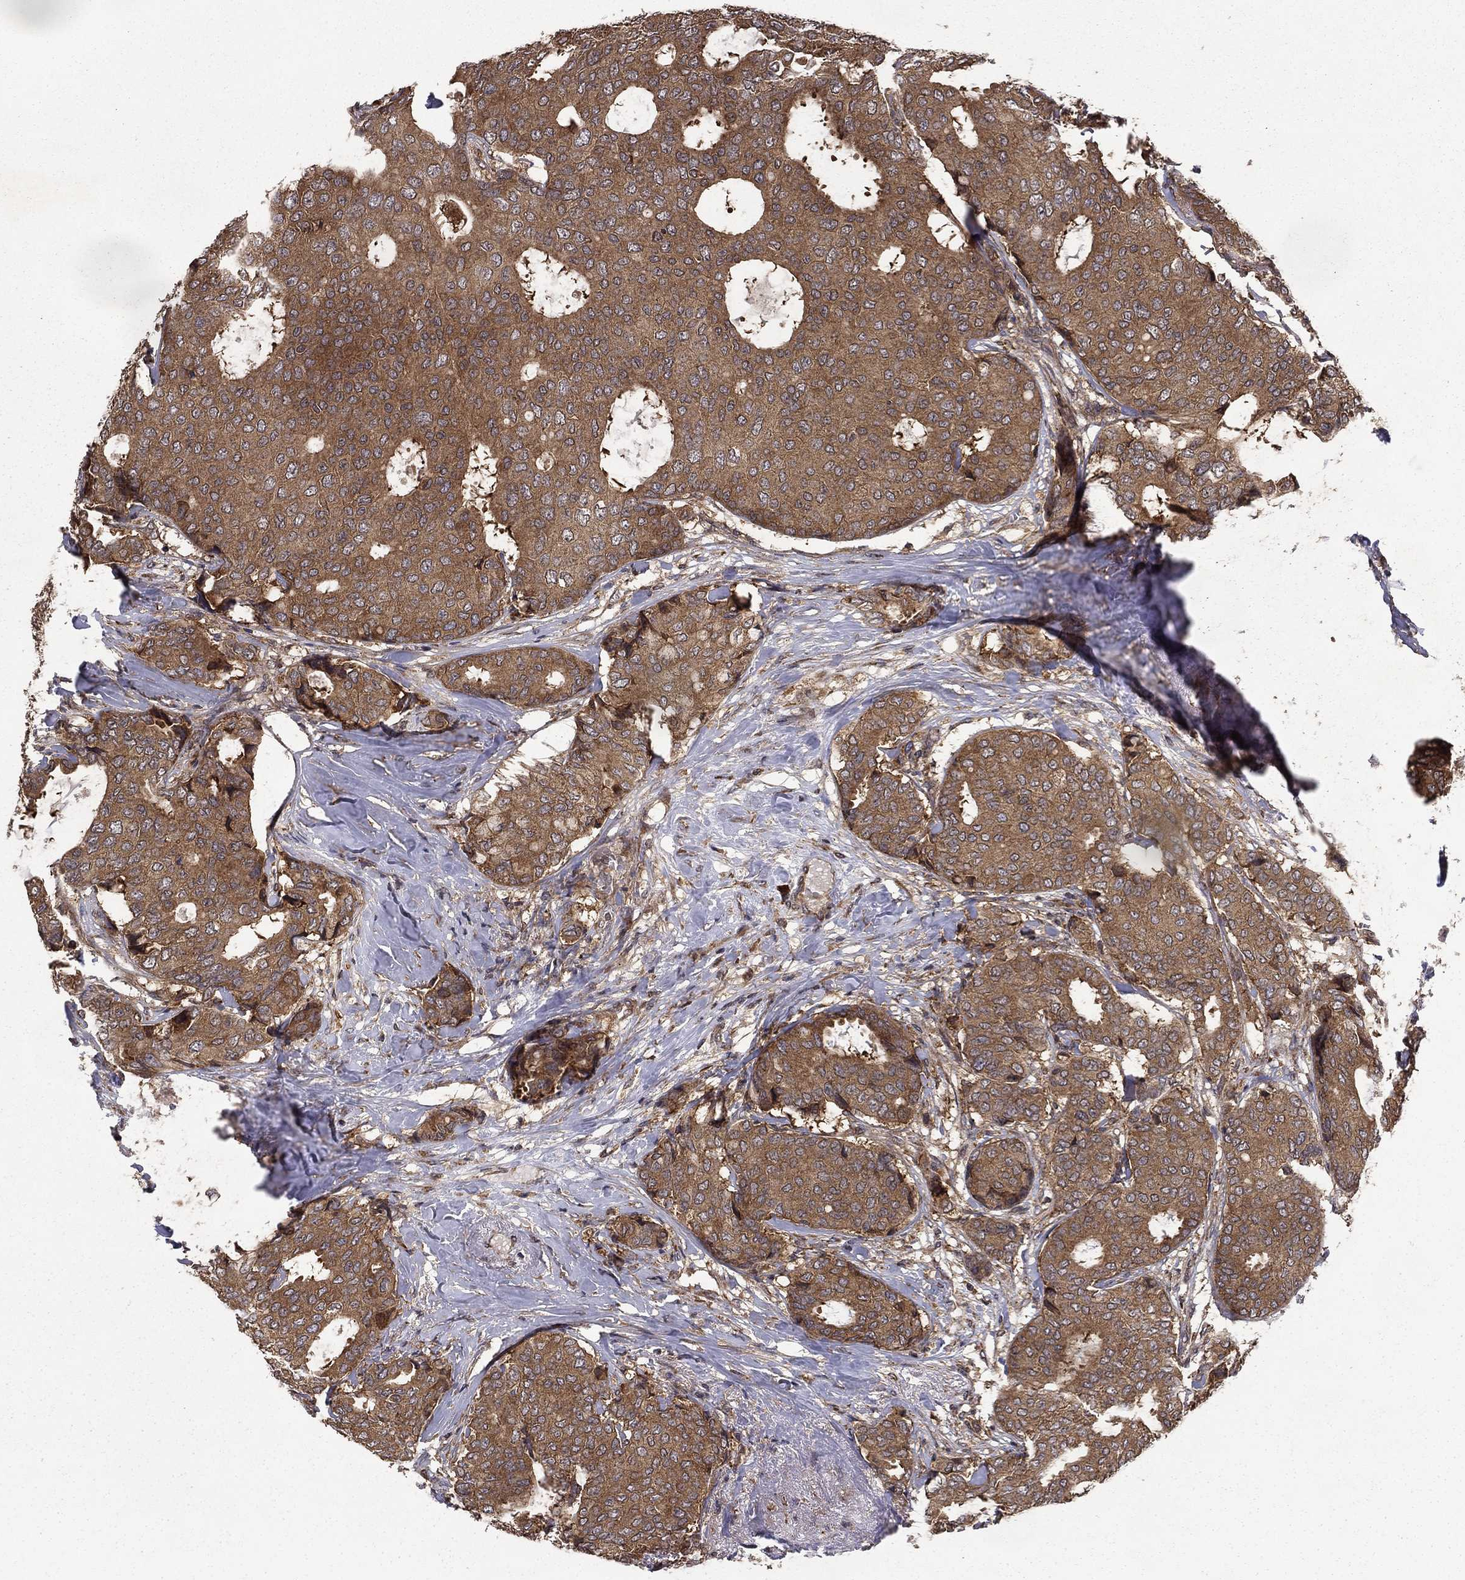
{"staining": {"intensity": "strong", "quantity": ">75%", "location": "cytoplasmic/membranous"}, "tissue": "breast cancer", "cell_type": "Tumor cells", "image_type": "cancer", "snomed": [{"axis": "morphology", "description": "Duct carcinoma"}, {"axis": "topography", "description": "Breast"}], "caption": "This is an image of immunohistochemistry (IHC) staining of breast cancer, which shows strong staining in the cytoplasmic/membranous of tumor cells.", "gene": "BABAM2", "patient": {"sex": "female", "age": 75}}